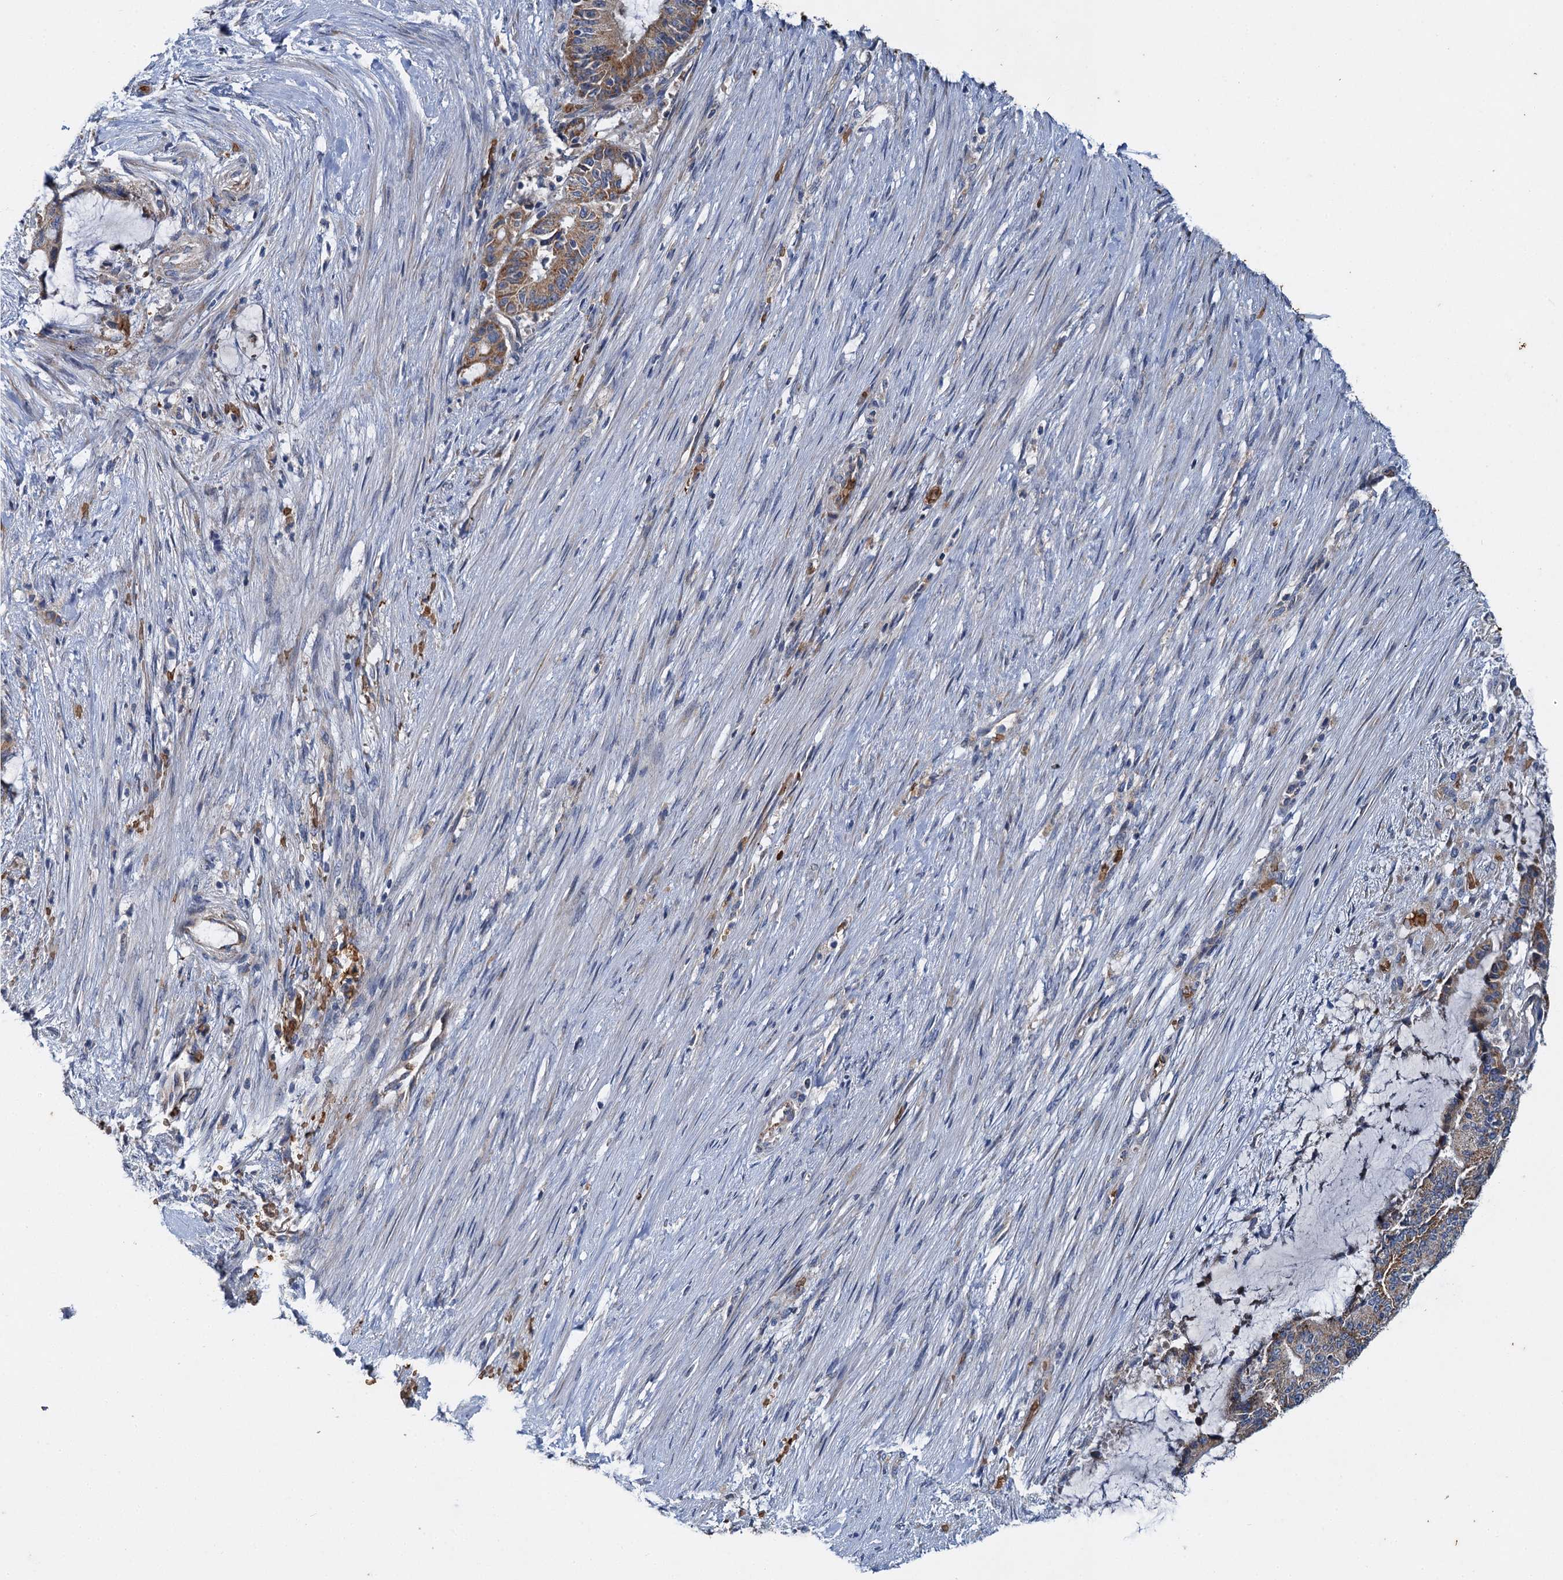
{"staining": {"intensity": "moderate", "quantity": "25%-75%", "location": "cytoplasmic/membranous"}, "tissue": "liver cancer", "cell_type": "Tumor cells", "image_type": "cancer", "snomed": [{"axis": "morphology", "description": "Normal tissue, NOS"}, {"axis": "morphology", "description": "Cholangiocarcinoma"}, {"axis": "topography", "description": "Liver"}, {"axis": "topography", "description": "Peripheral nerve tissue"}], "caption": "Liver cancer stained with a protein marker displays moderate staining in tumor cells.", "gene": "BCS1L", "patient": {"sex": "female", "age": 73}}